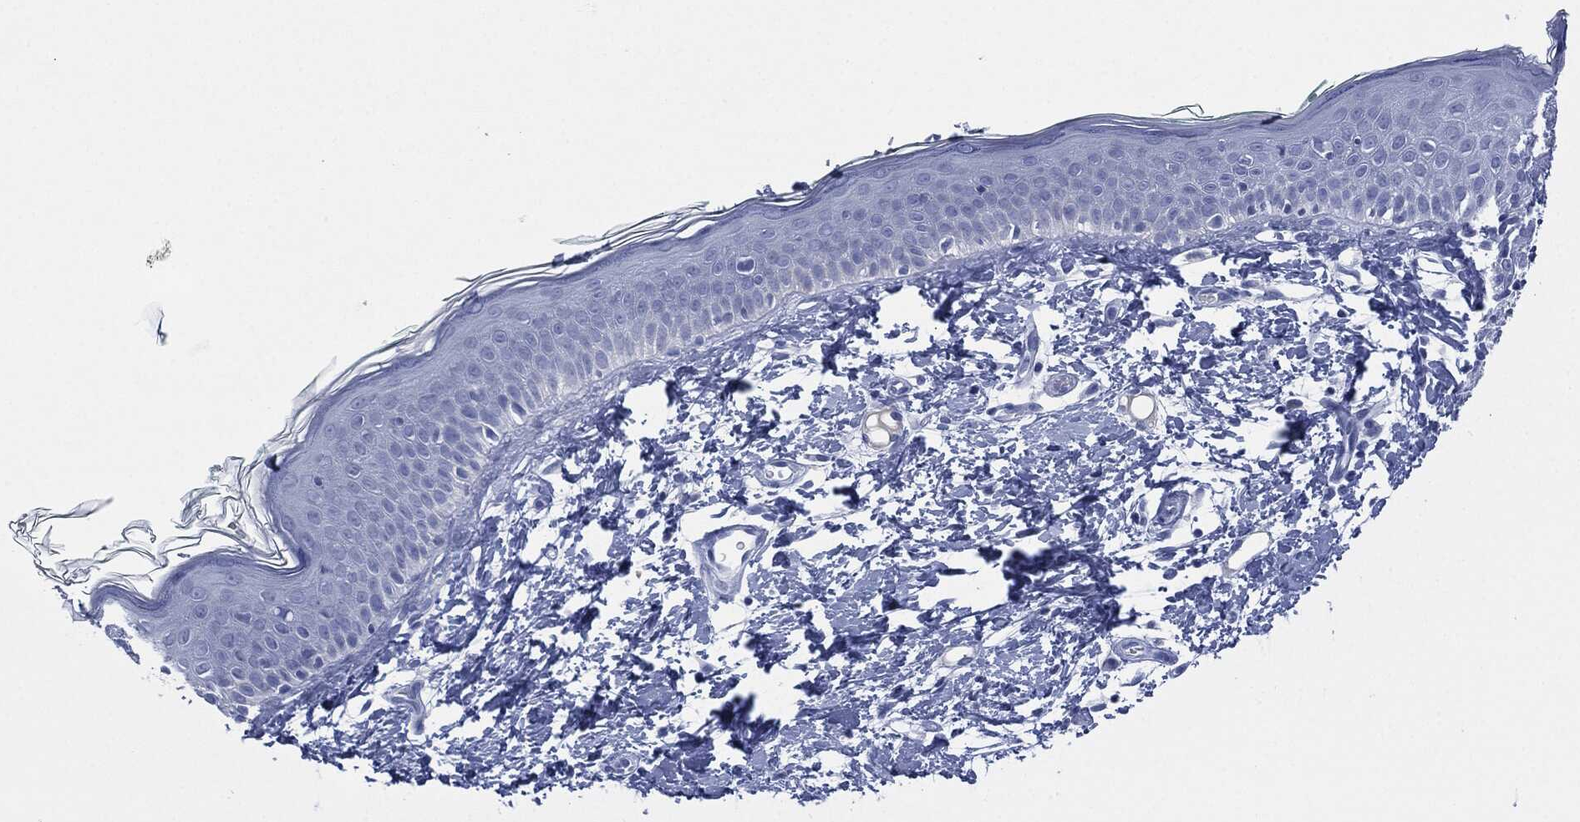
{"staining": {"intensity": "negative", "quantity": "none", "location": "none"}, "tissue": "skin", "cell_type": "Fibroblasts", "image_type": "normal", "snomed": [{"axis": "morphology", "description": "Normal tissue, NOS"}, {"axis": "morphology", "description": "Basal cell carcinoma"}, {"axis": "topography", "description": "Skin"}], "caption": "Histopathology image shows no significant protein positivity in fibroblasts of unremarkable skin.", "gene": "MUC16", "patient": {"sex": "male", "age": 33}}